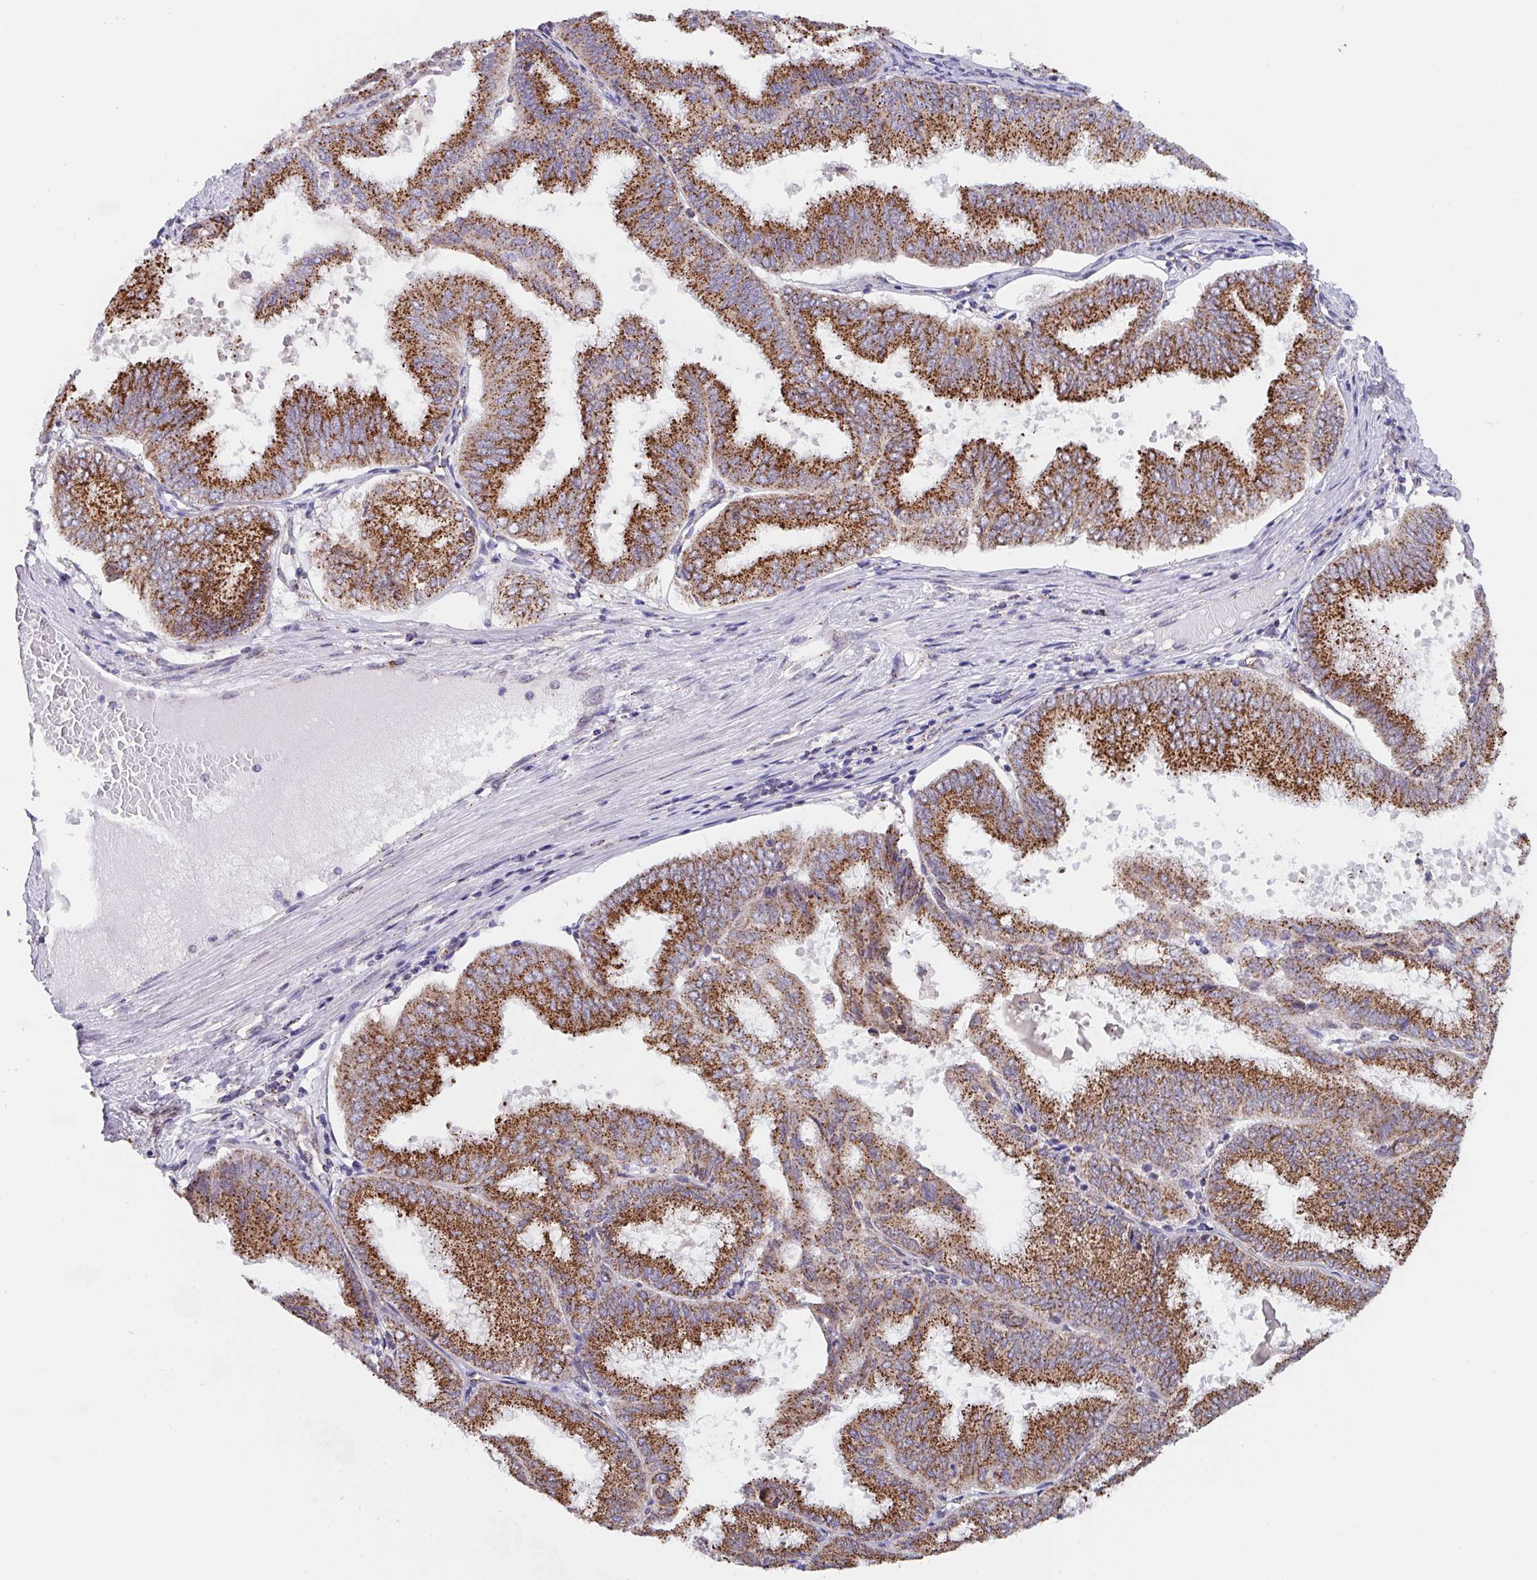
{"staining": {"intensity": "strong", "quantity": ">75%", "location": "cytoplasmic/membranous"}, "tissue": "endometrial cancer", "cell_type": "Tumor cells", "image_type": "cancer", "snomed": [{"axis": "morphology", "description": "Adenocarcinoma, NOS"}, {"axis": "topography", "description": "Endometrium"}], "caption": "DAB (3,3'-diaminobenzidine) immunohistochemical staining of human adenocarcinoma (endometrial) demonstrates strong cytoplasmic/membranous protein expression in about >75% of tumor cells.", "gene": "PROSER3", "patient": {"sex": "female", "age": 49}}